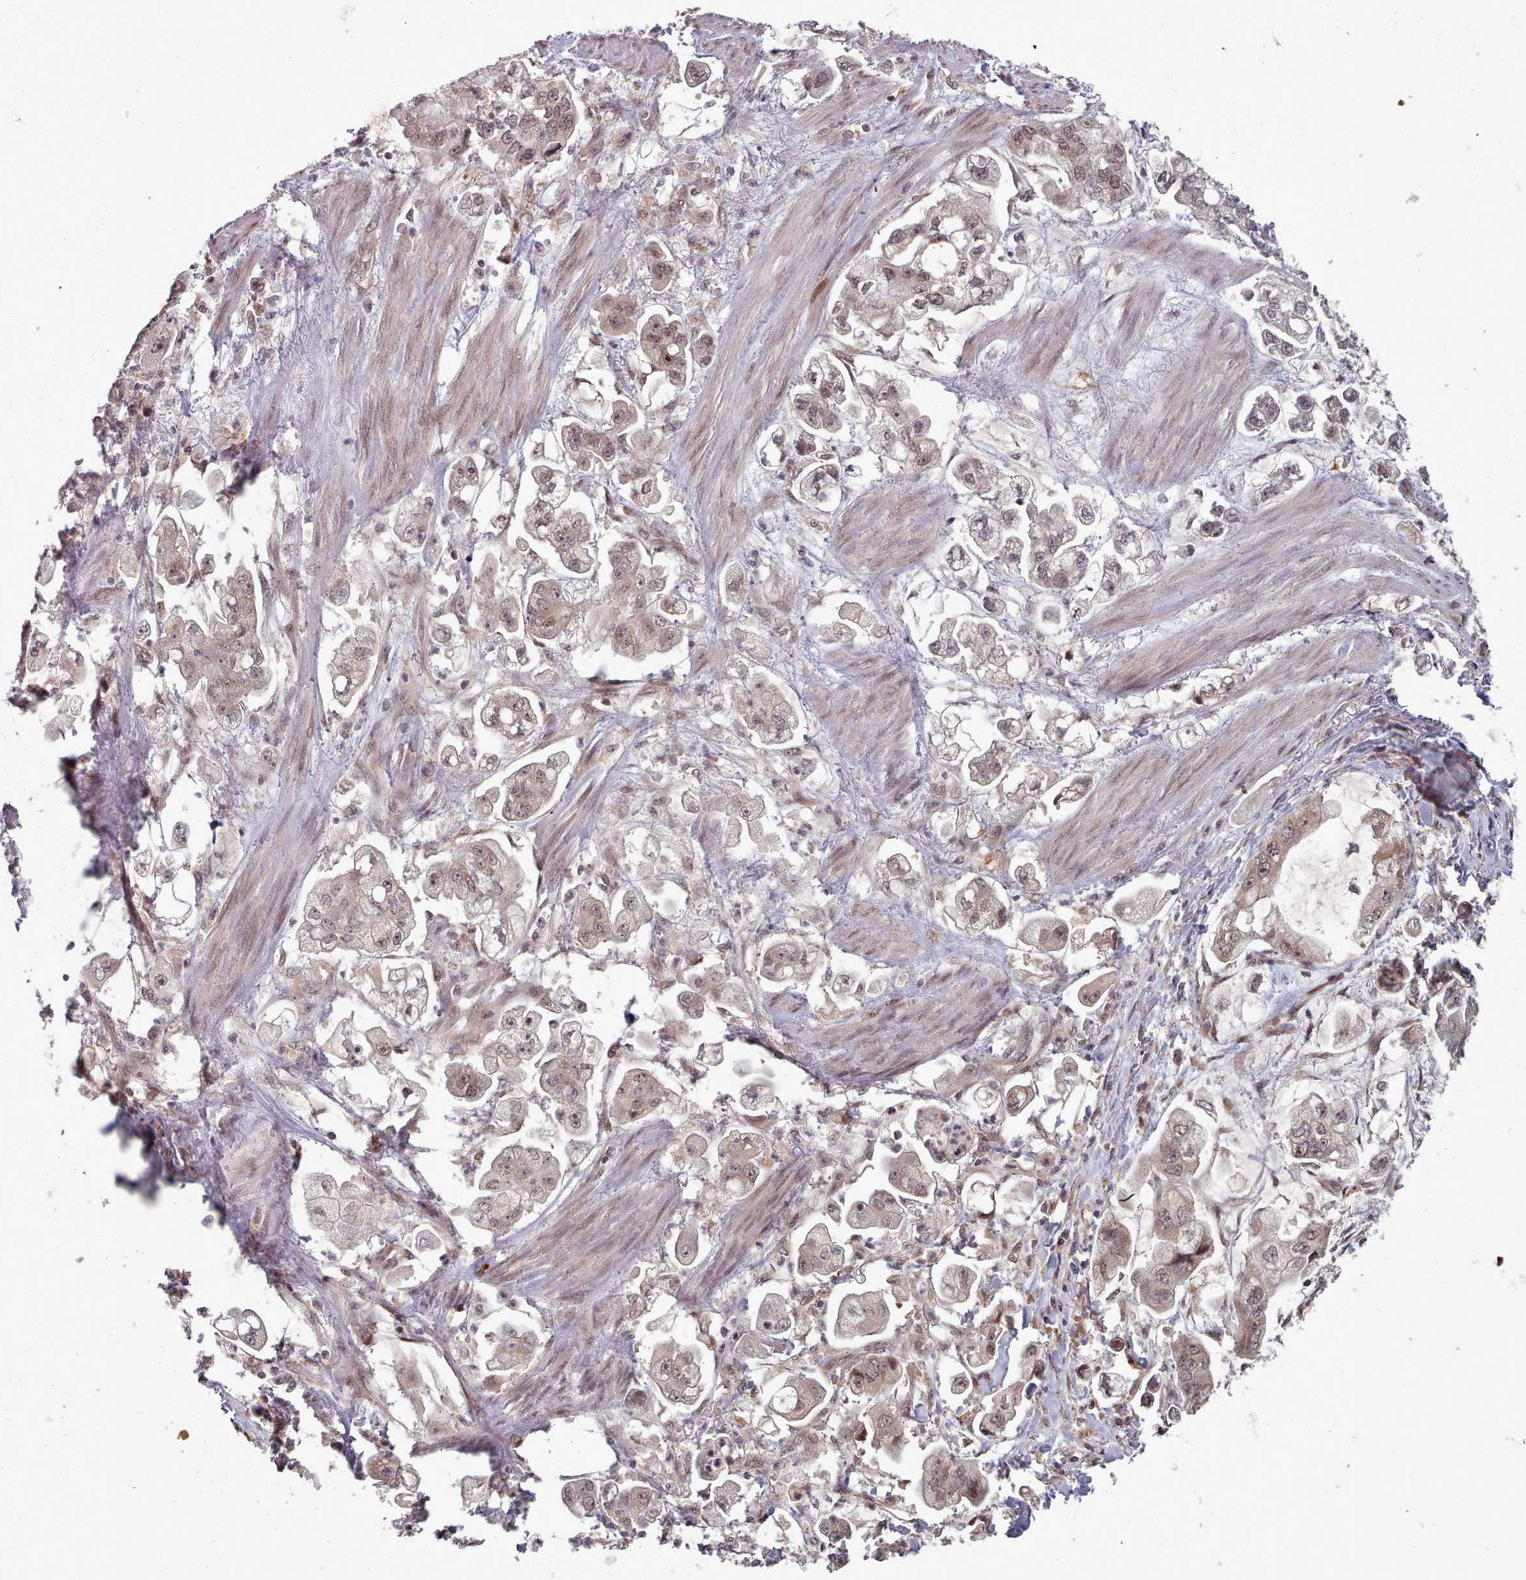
{"staining": {"intensity": "weak", "quantity": ">75%", "location": "nuclear"}, "tissue": "stomach cancer", "cell_type": "Tumor cells", "image_type": "cancer", "snomed": [{"axis": "morphology", "description": "Adenocarcinoma, NOS"}, {"axis": "topography", "description": "Stomach"}], "caption": "This micrograph shows immunohistochemistry (IHC) staining of stomach cancer, with low weak nuclear staining in about >75% of tumor cells.", "gene": "DHX8", "patient": {"sex": "male", "age": 62}}